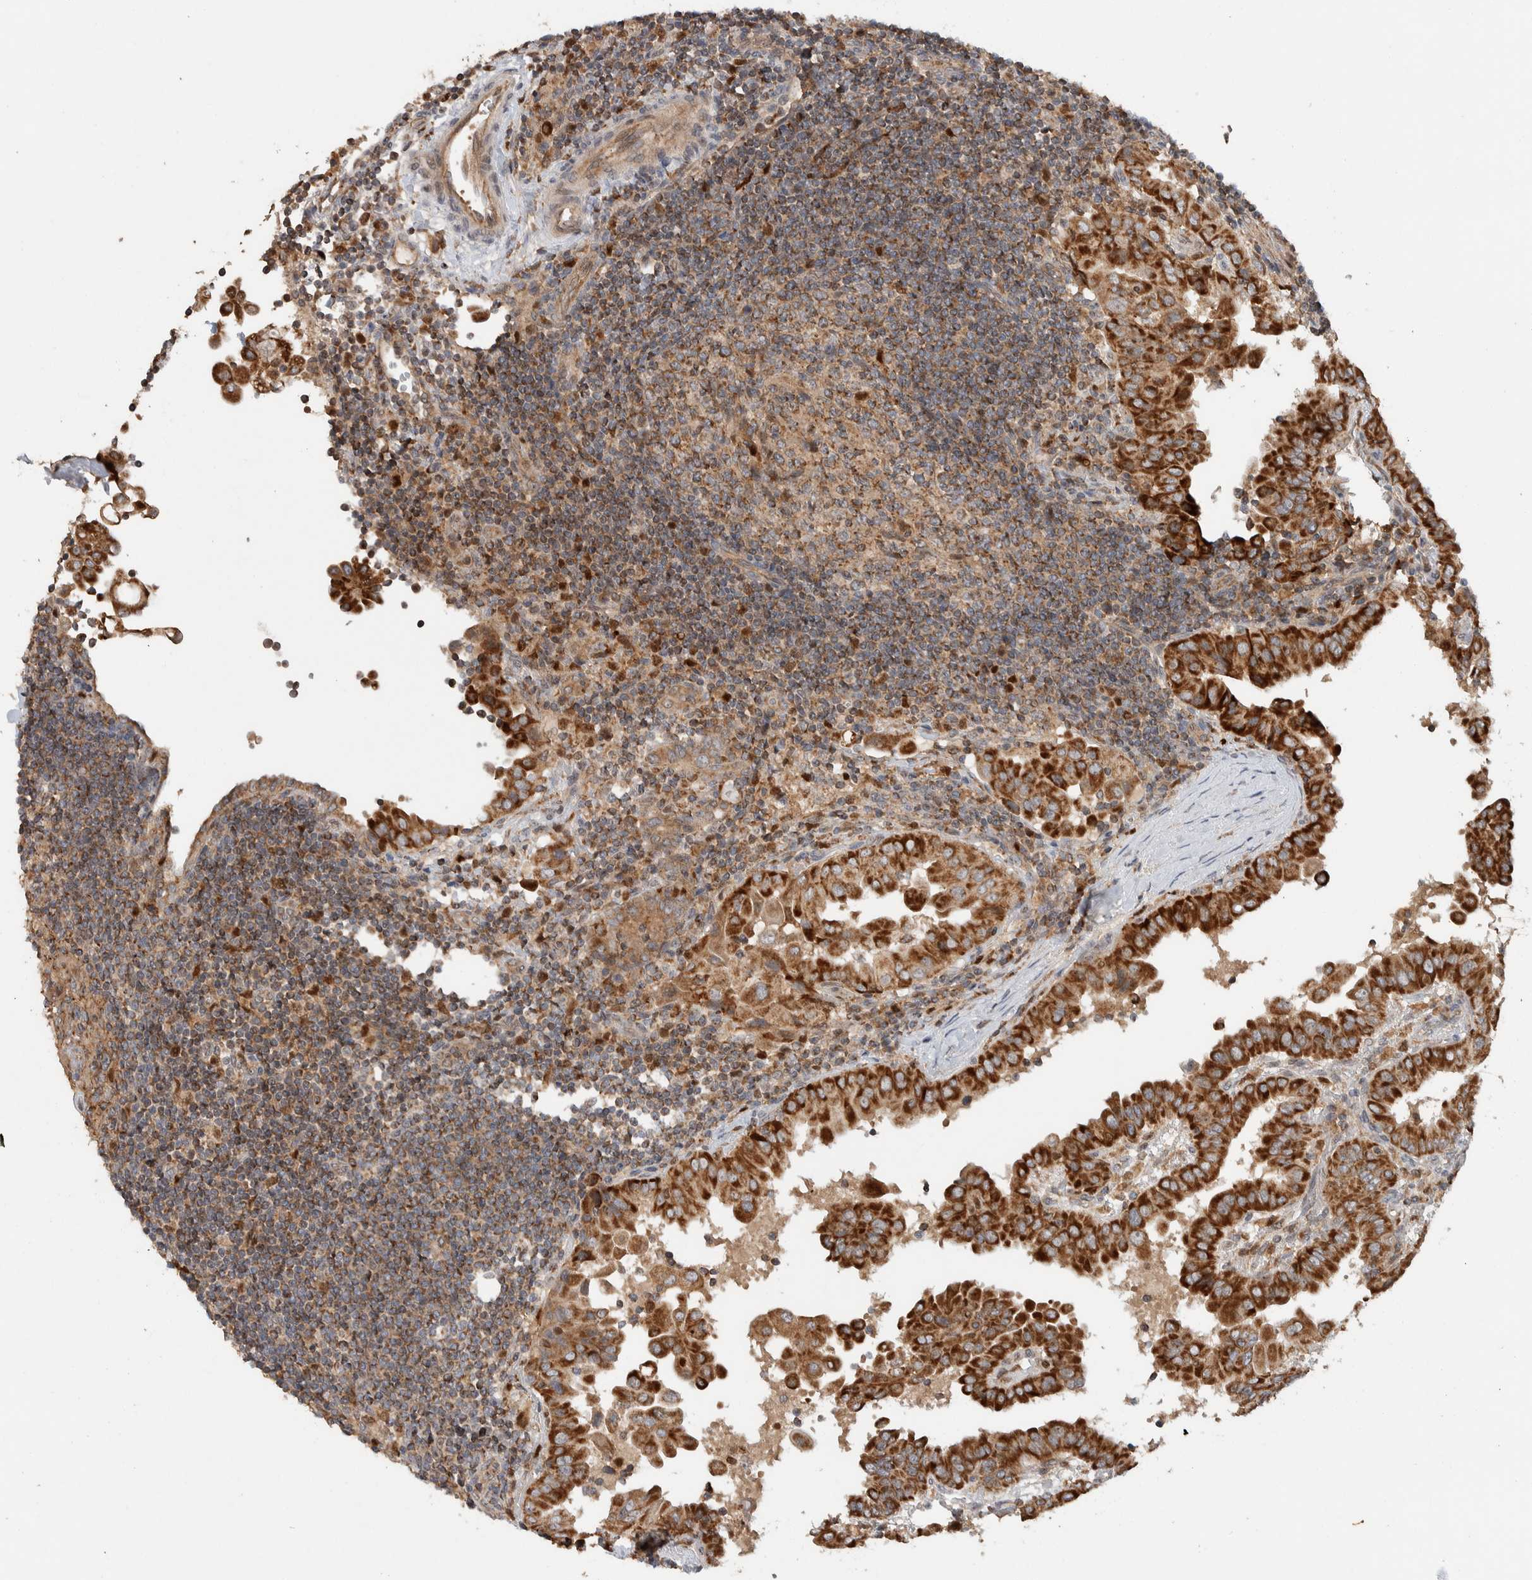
{"staining": {"intensity": "strong", "quantity": ">75%", "location": "cytoplasmic/membranous"}, "tissue": "thyroid cancer", "cell_type": "Tumor cells", "image_type": "cancer", "snomed": [{"axis": "morphology", "description": "Papillary adenocarcinoma, NOS"}, {"axis": "topography", "description": "Thyroid gland"}], "caption": "IHC micrograph of neoplastic tissue: human thyroid cancer (papillary adenocarcinoma) stained using immunohistochemistry demonstrates high levels of strong protein expression localized specifically in the cytoplasmic/membranous of tumor cells, appearing as a cytoplasmic/membranous brown color.", "gene": "VPS53", "patient": {"sex": "male", "age": 33}}